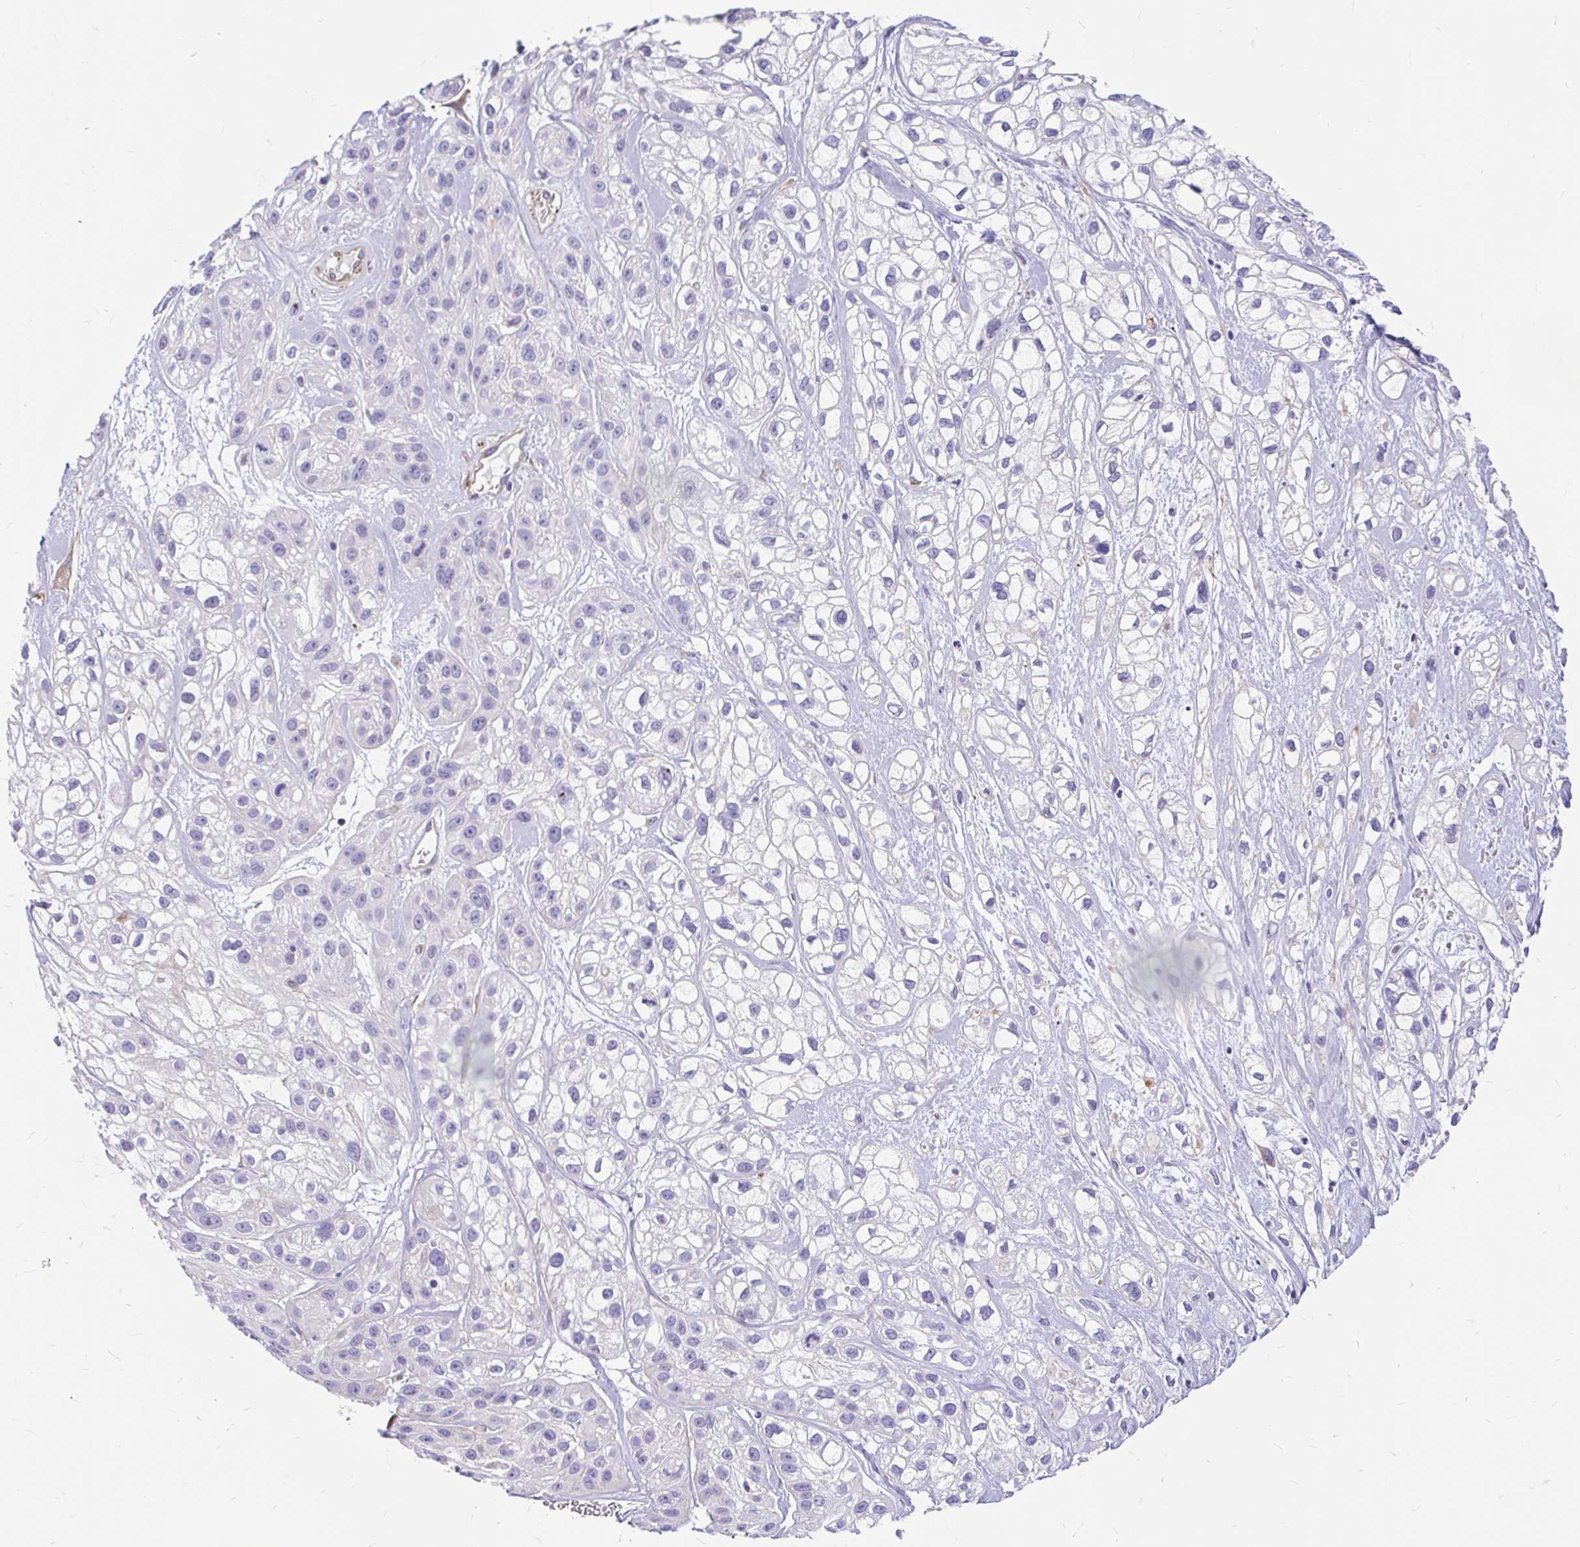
{"staining": {"intensity": "negative", "quantity": "none", "location": "none"}, "tissue": "skin cancer", "cell_type": "Tumor cells", "image_type": "cancer", "snomed": [{"axis": "morphology", "description": "Squamous cell carcinoma, NOS"}, {"axis": "topography", "description": "Skin"}], "caption": "This is an immunohistochemistry (IHC) image of skin cancer. There is no staining in tumor cells.", "gene": "FAM83C", "patient": {"sex": "male", "age": 82}}